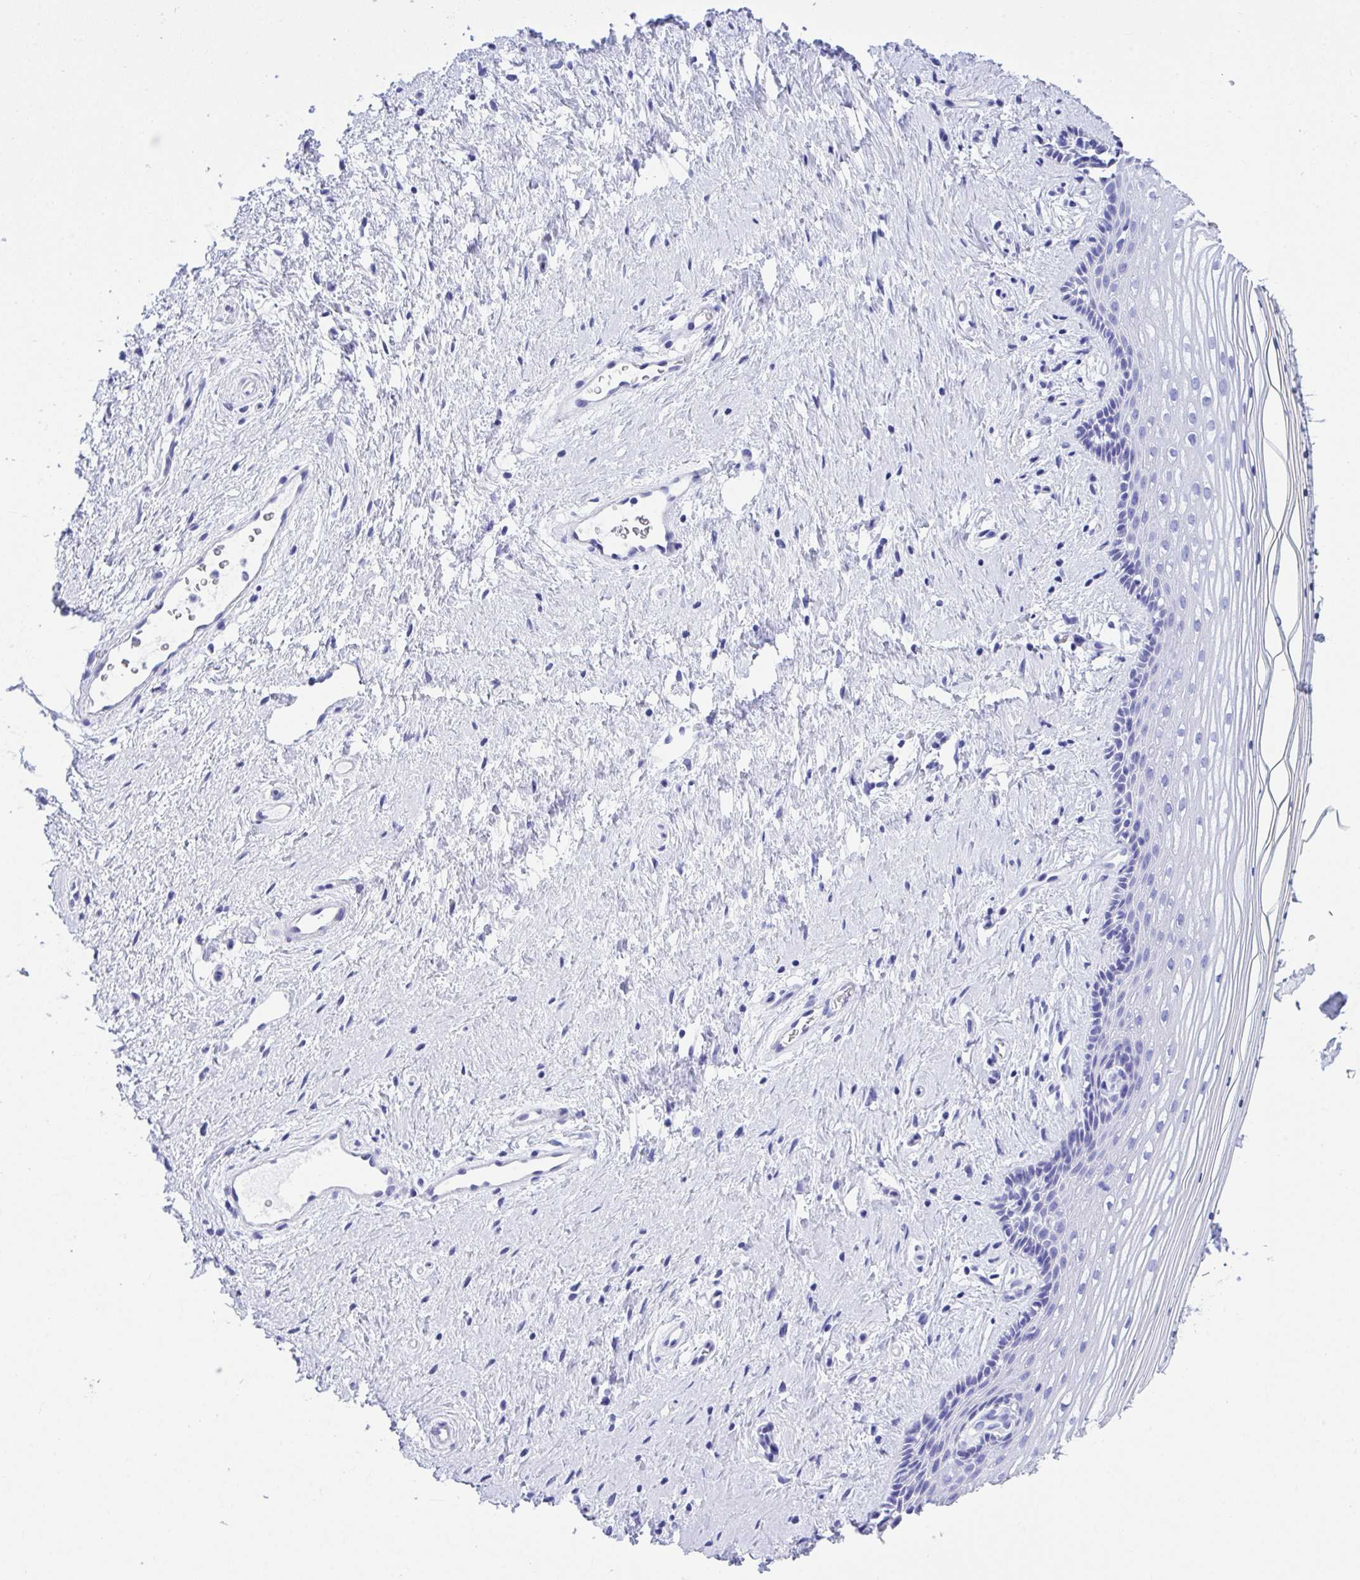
{"staining": {"intensity": "negative", "quantity": "none", "location": "none"}, "tissue": "vagina", "cell_type": "Squamous epithelial cells", "image_type": "normal", "snomed": [{"axis": "morphology", "description": "Normal tissue, NOS"}, {"axis": "topography", "description": "Vagina"}], "caption": "DAB (3,3'-diaminobenzidine) immunohistochemical staining of benign vagina displays no significant staining in squamous epithelial cells. The staining was performed using DAB to visualize the protein expression in brown, while the nuclei were stained in blue with hematoxylin (Magnification: 20x).", "gene": "ANK1", "patient": {"sex": "female", "age": 42}}